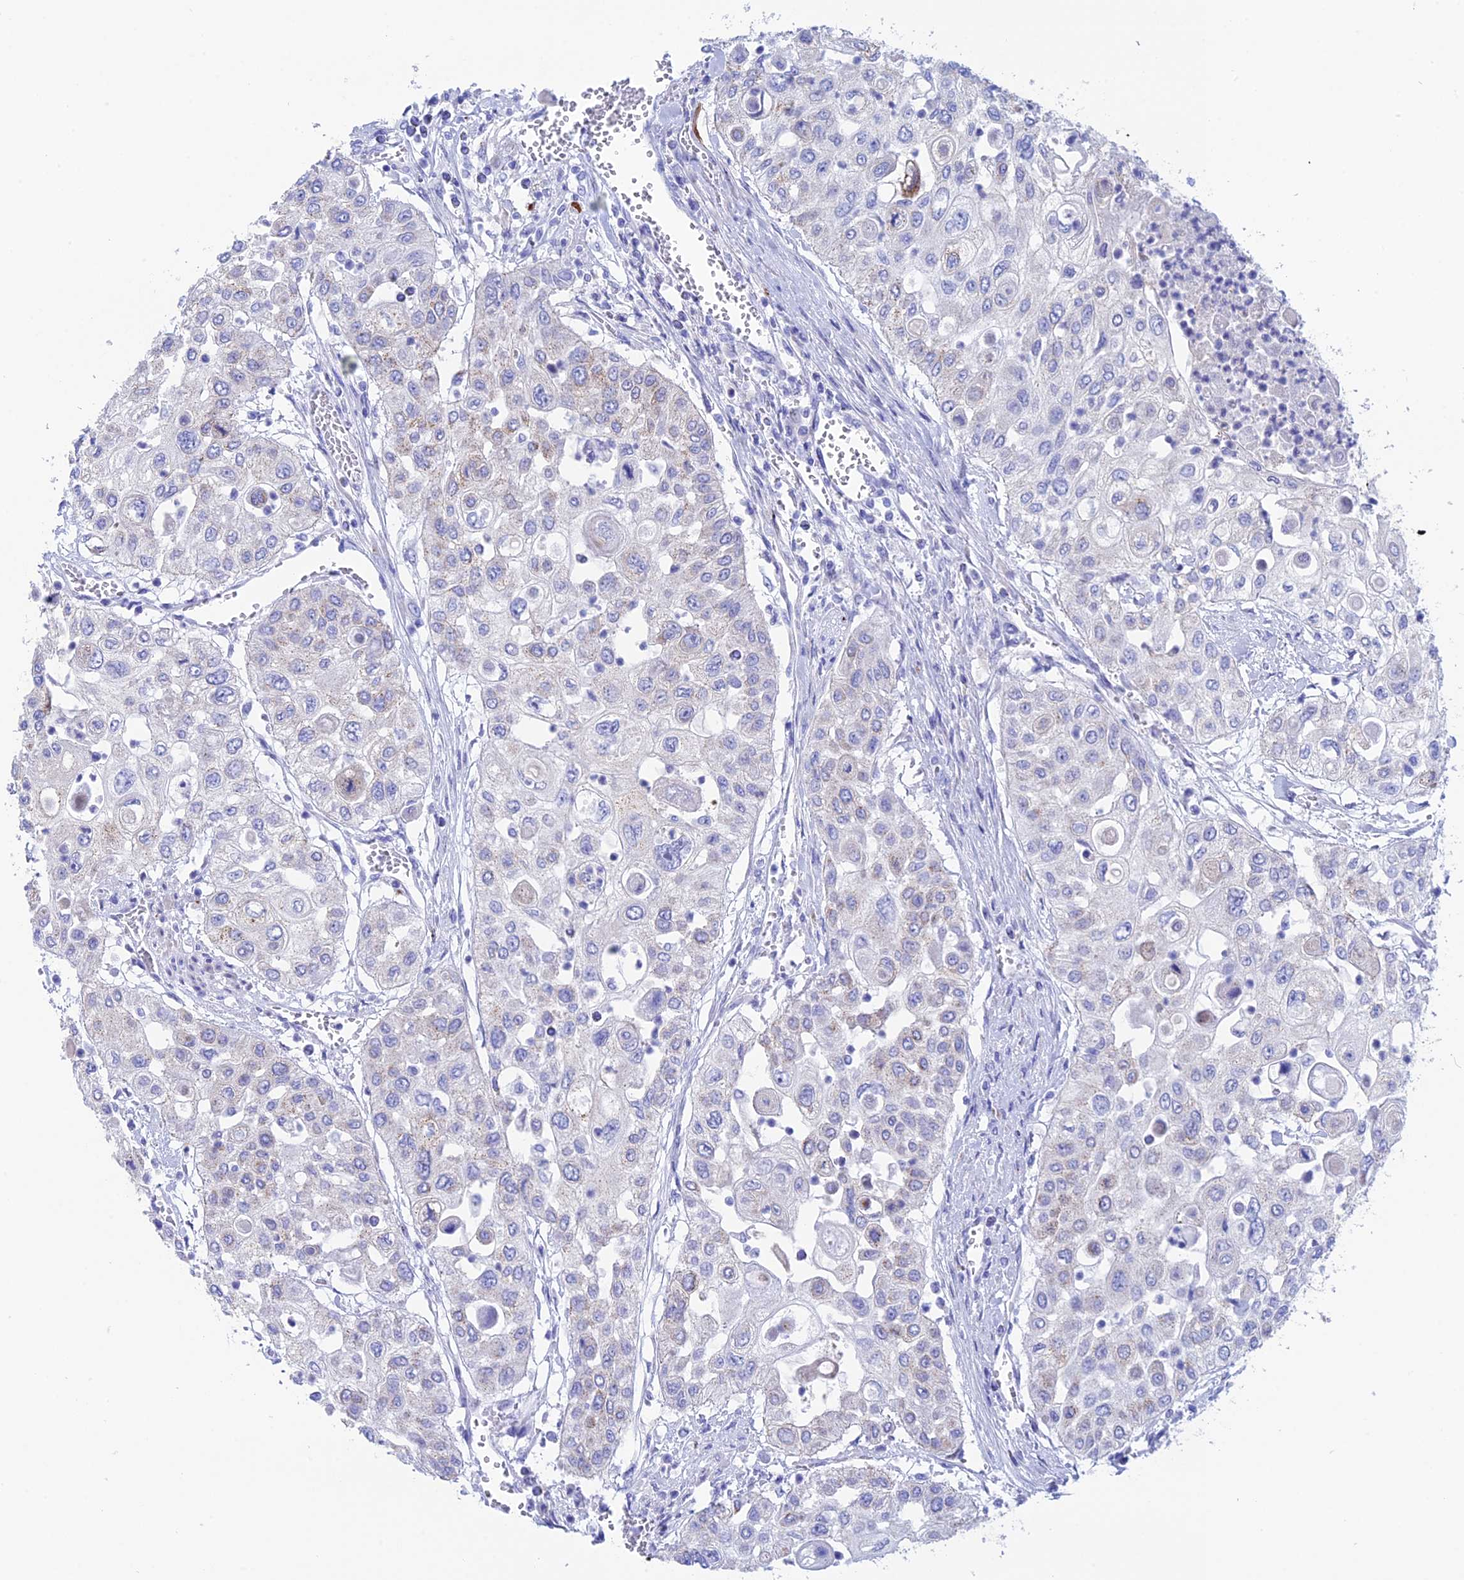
{"staining": {"intensity": "negative", "quantity": "none", "location": "none"}, "tissue": "urothelial cancer", "cell_type": "Tumor cells", "image_type": "cancer", "snomed": [{"axis": "morphology", "description": "Urothelial carcinoma, High grade"}, {"axis": "topography", "description": "Urinary bladder"}], "caption": "Immunohistochemistry (IHC) of urothelial carcinoma (high-grade) exhibits no expression in tumor cells. The staining was performed using DAB (3,3'-diaminobenzidine) to visualize the protein expression in brown, while the nuclei were stained in blue with hematoxylin (Magnification: 20x).", "gene": "ERICH4", "patient": {"sex": "female", "age": 79}}